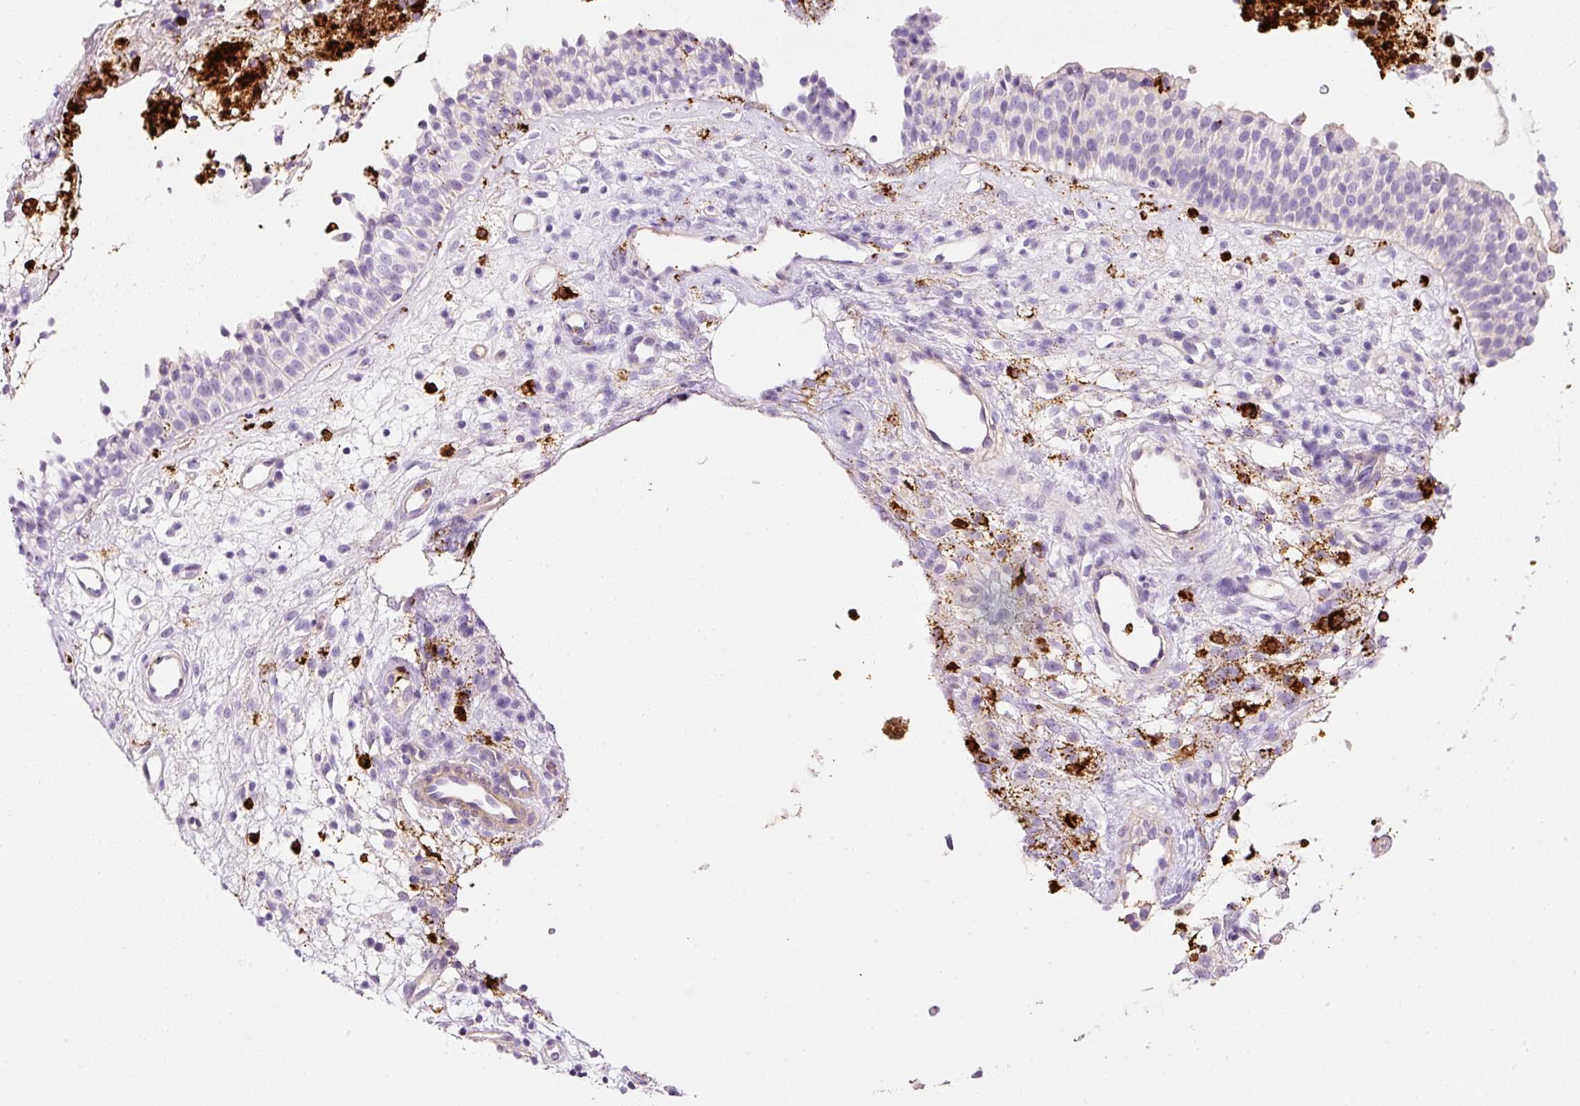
{"staining": {"intensity": "negative", "quantity": "none", "location": "none"}, "tissue": "nasopharynx", "cell_type": "Respiratory epithelial cells", "image_type": "normal", "snomed": [{"axis": "morphology", "description": "Normal tissue, NOS"}, {"axis": "topography", "description": "Nasopharynx"}], "caption": "This is an IHC photomicrograph of unremarkable nasopharynx. There is no expression in respiratory epithelial cells.", "gene": "MAP3K3", "patient": {"sex": "male", "age": 21}}